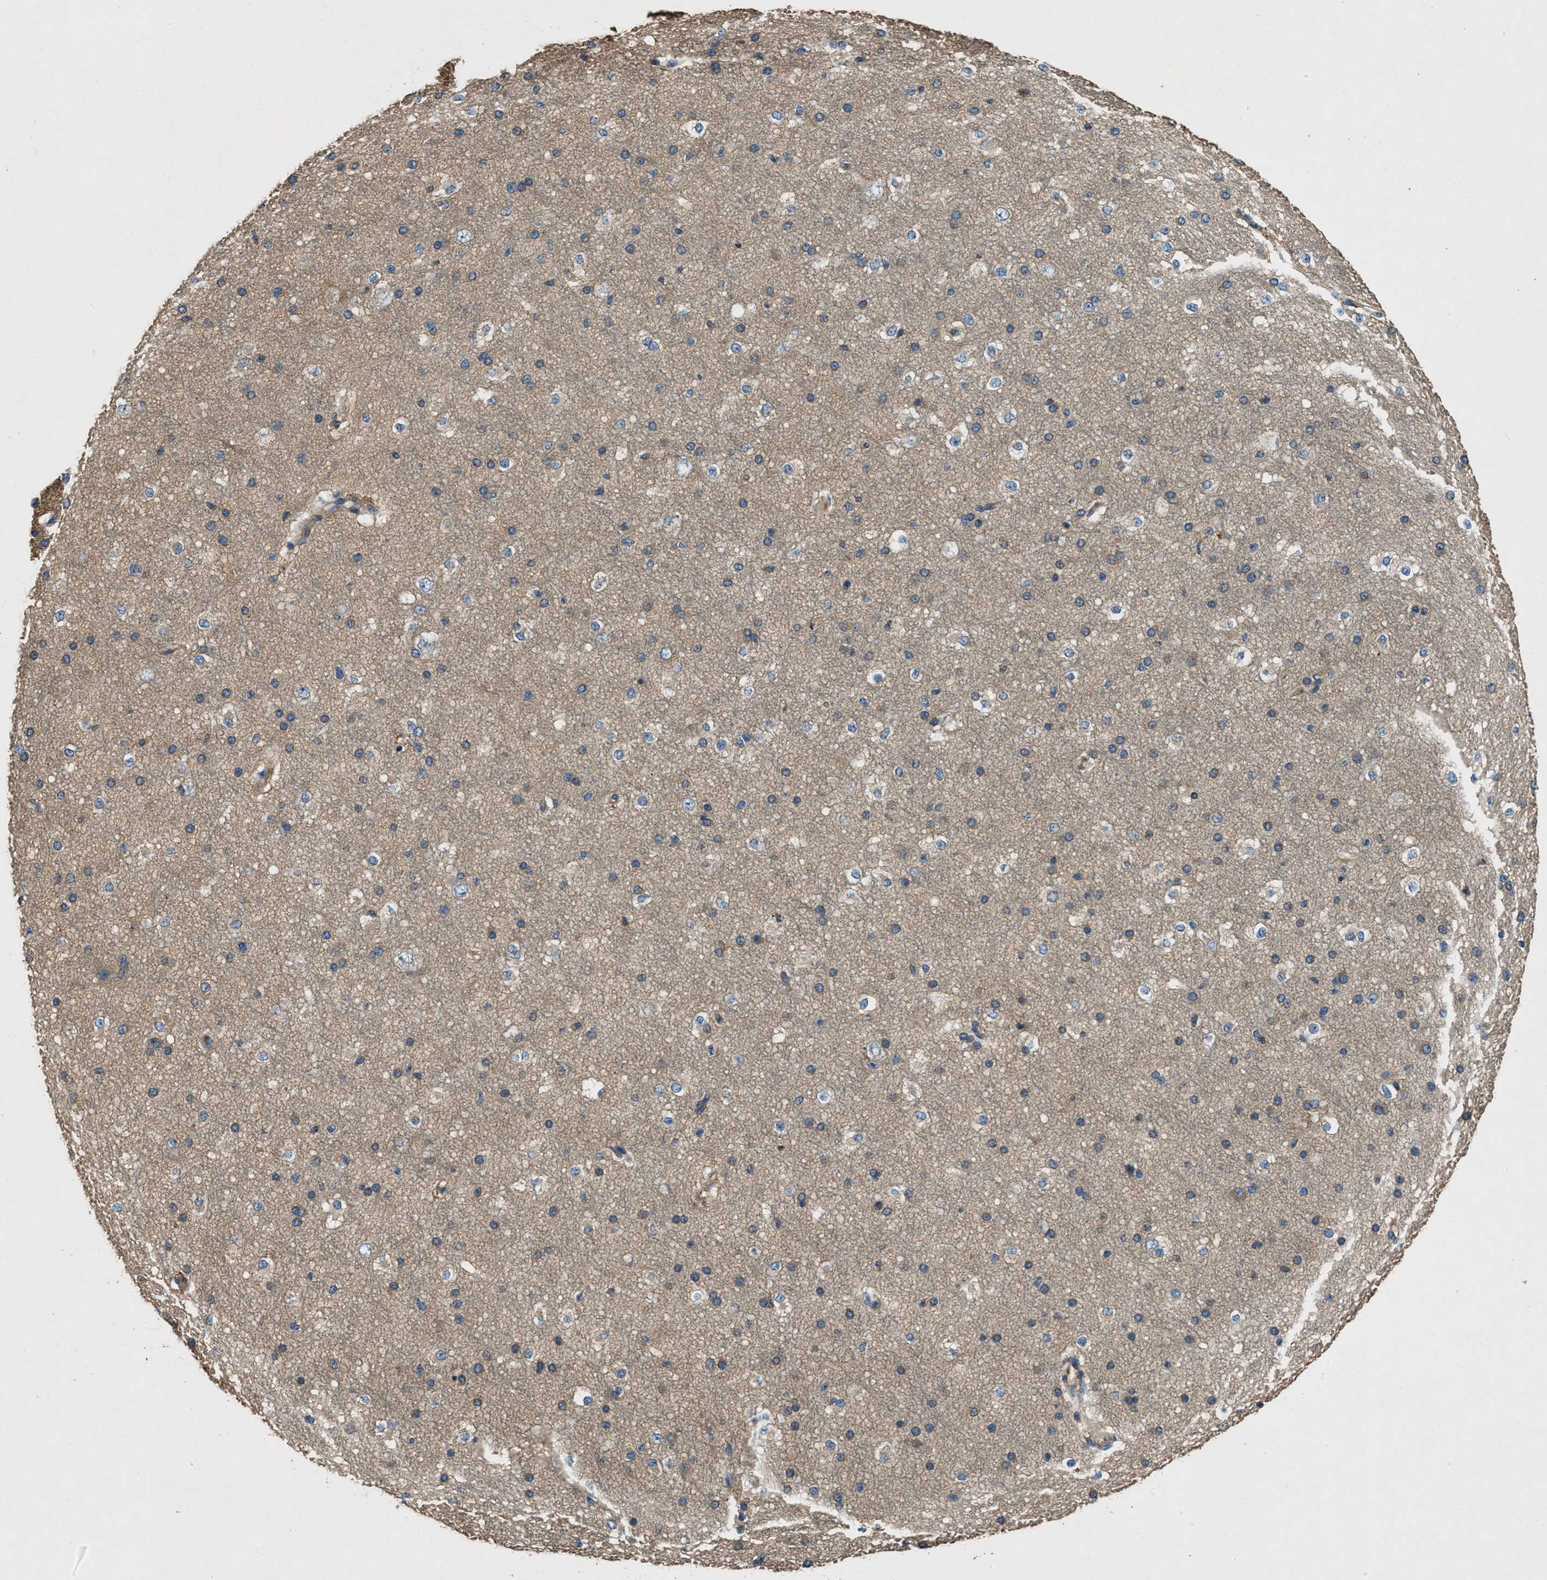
{"staining": {"intensity": "negative", "quantity": "none", "location": "none"}, "tissue": "cerebral cortex", "cell_type": "Endothelial cells", "image_type": "normal", "snomed": [{"axis": "morphology", "description": "Normal tissue, NOS"}, {"axis": "morphology", "description": "Developmental malformation"}, {"axis": "topography", "description": "Cerebral cortex"}], "caption": "This is an immunohistochemistry (IHC) histopathology image of benign cerebral cortex. There is no positivity in endothelial cells.", "gene": "BLOC1S1", "patient": {"sex": "female", "age": 30}}